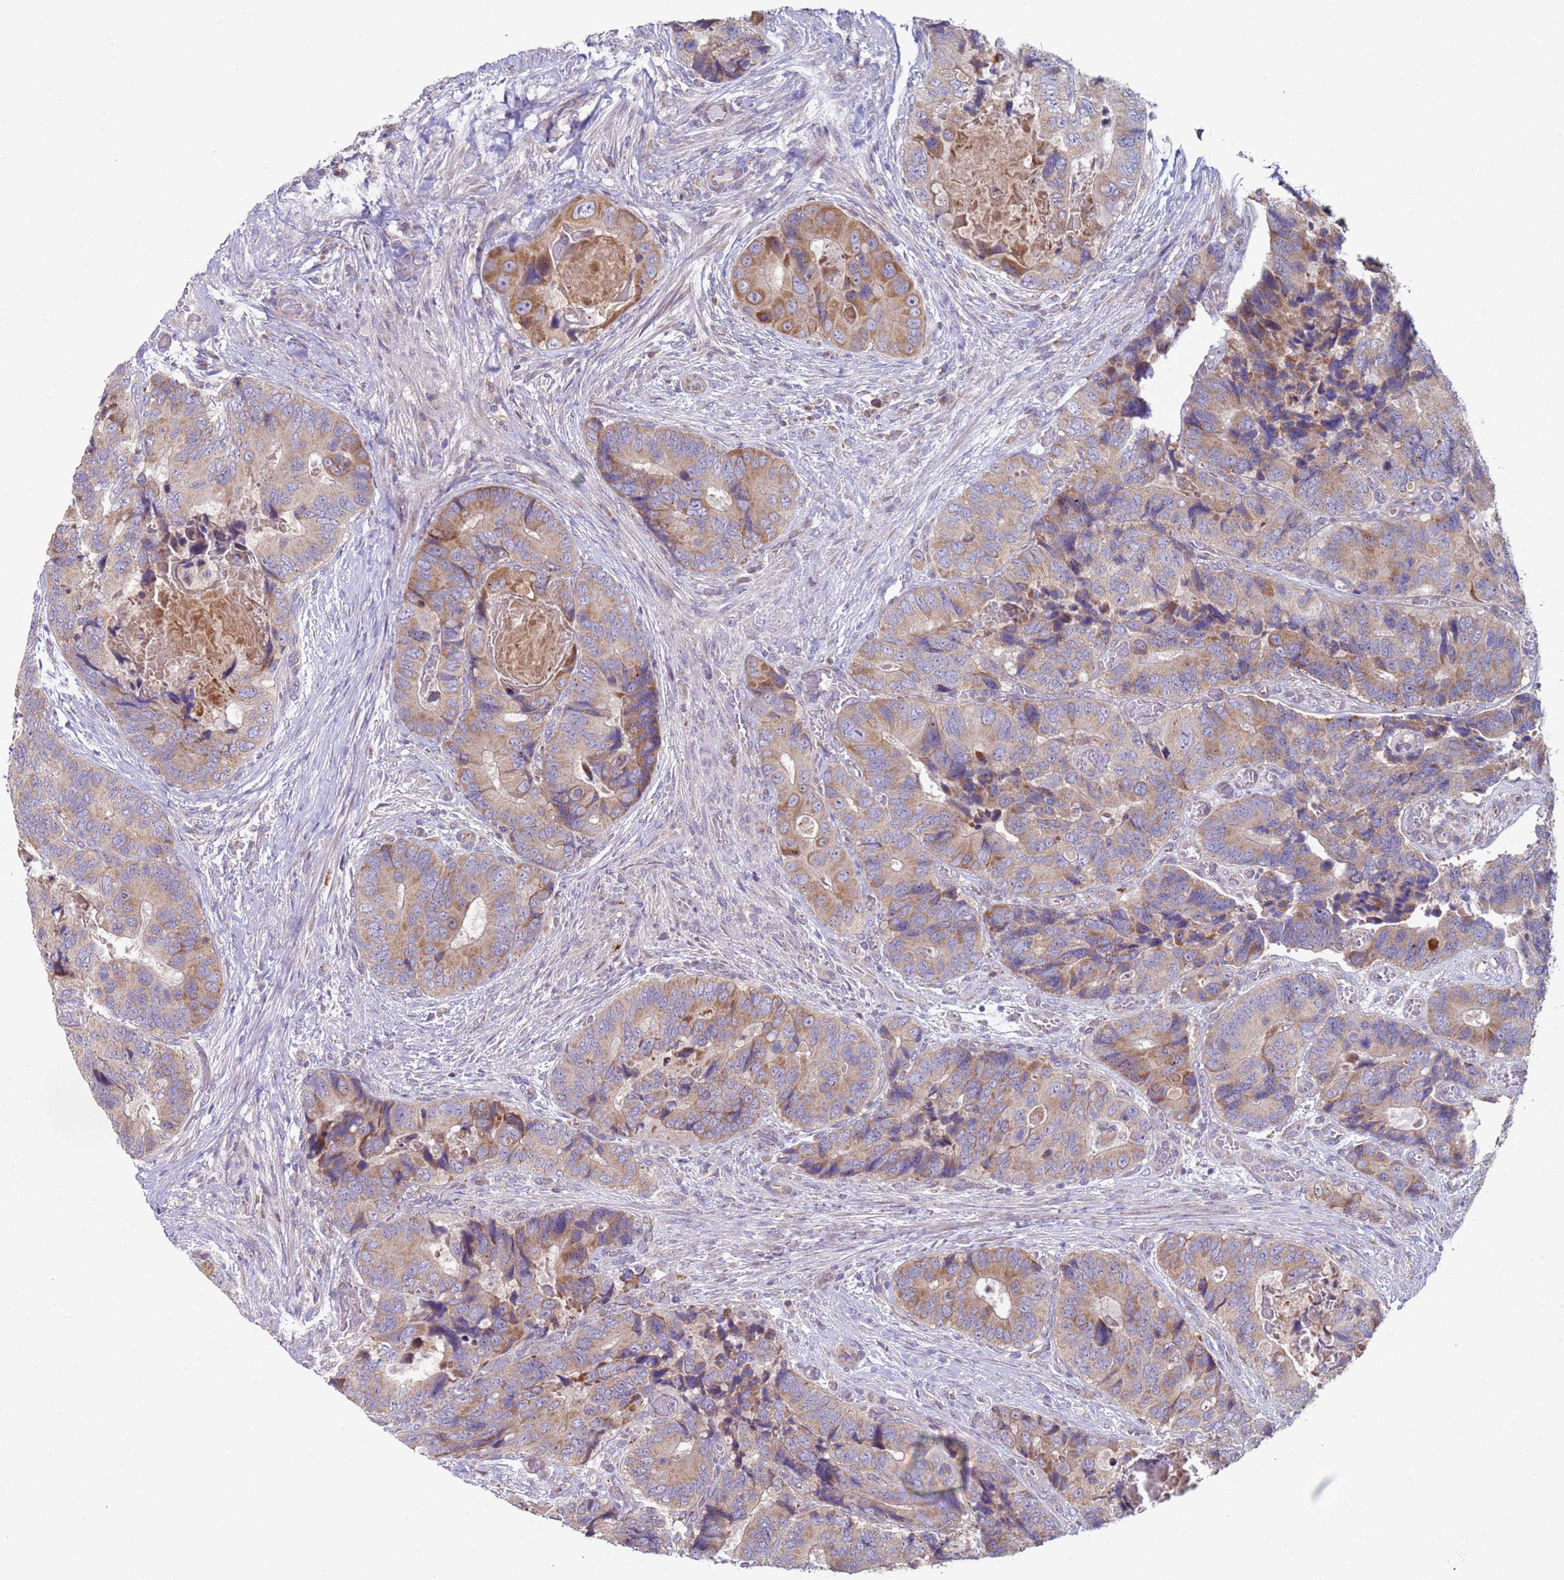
{"staining": {"intensity": "moderate", "quantity": "25%-75%", "location": "cytoplasmic/membranous"}, "tissue": "colorectal cancer", "cell_type": "Tumor cells", "image_type": "cancer", "snomed": [{"axis": "morphology", "description": "Adenocarcinoma, NOS"}, {"axis": "topography", "description": "Colon"}], "caption": "A brown stain highlights moderate cytoplasmic/membranous positivity of a protein in human colorectal cancer (adenocarcinoma) tumor cells.", "gene": "DIP2B", "patient": {"sex": "male", "age": 84}}